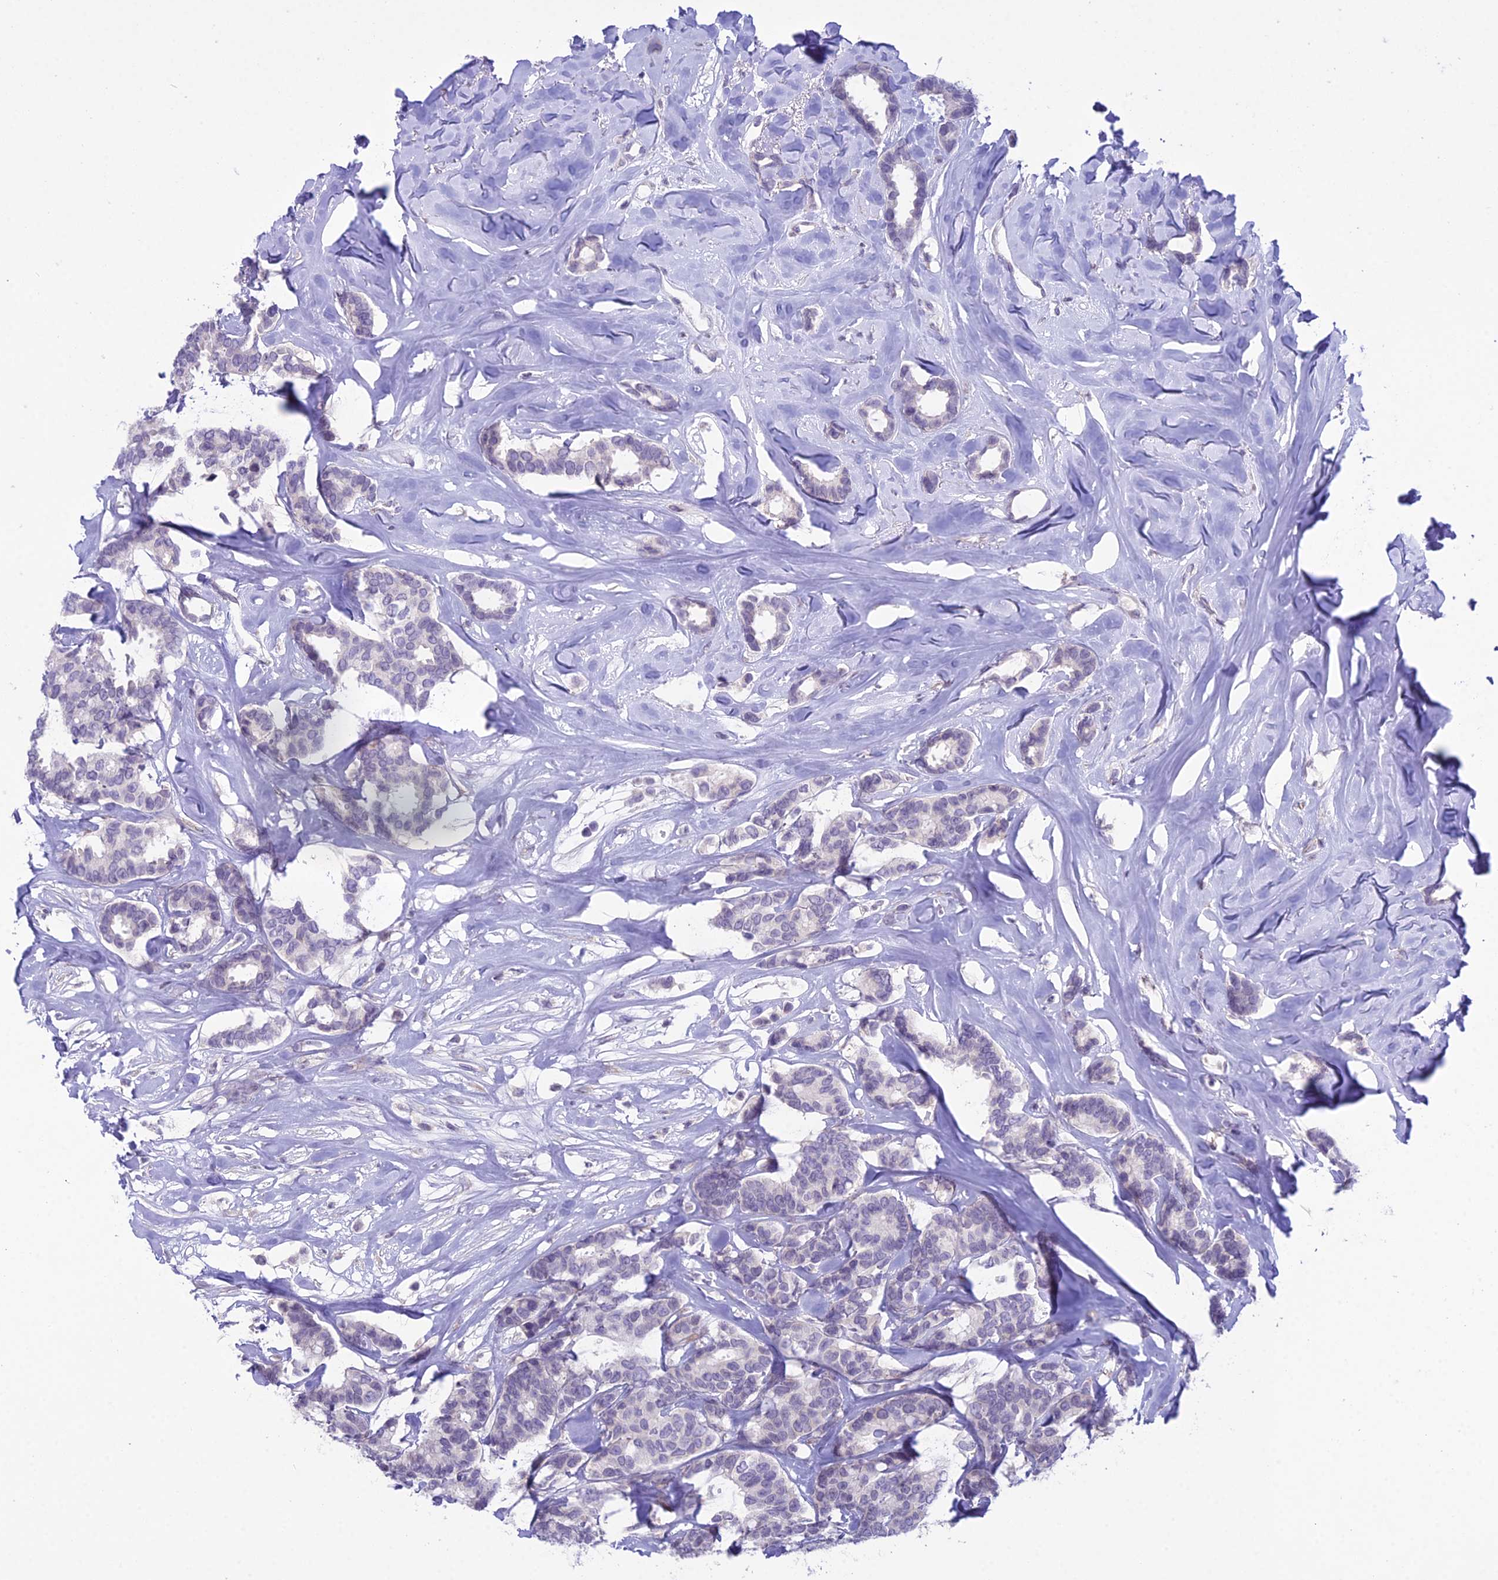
{"staining": {"intensity": "negative", "quantity": "none", "location": "none"}, "tissue": "breast cancer", "cell_type": "Tumor cells", "image_type": "cancer", "snomed": [{"axis": "morphology", "description": "Duct carcinoma"}, {"axis": "topography", "description": "Breast"}], "caption": "High magnification brightfield microscopy of breast invasive ductal carcinoma stained with DAB (brown) and counterstained with hematoxylin (blue): tumor cells show no significant positivity.", "gene": "RPS26", "patient": {"sex": "female", "age": 87}}